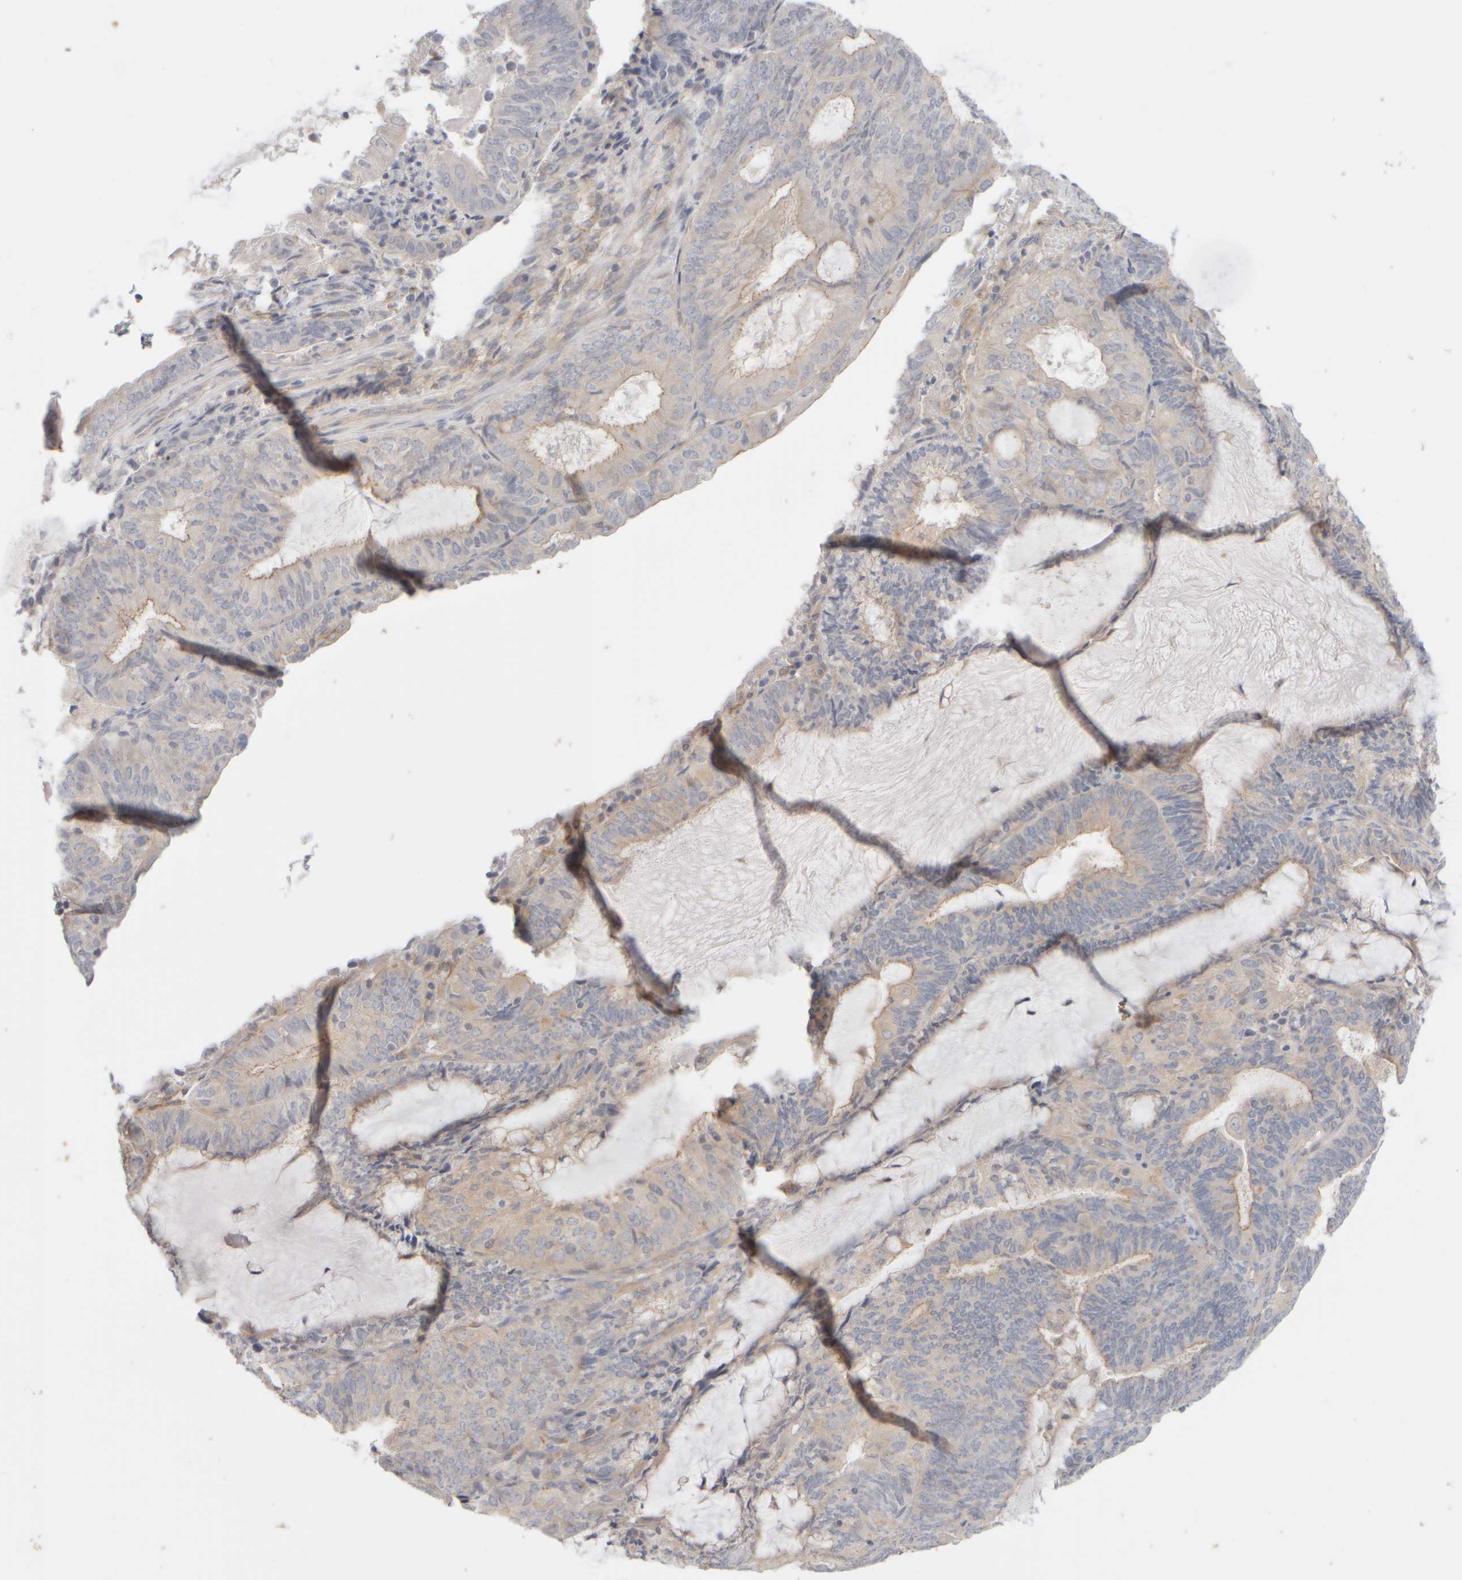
{"staining": {"intensity": "weak", "quantity": "<25%", "location": "cytoplasmic/membranous"}, "tissue": "endometrial cancer", "cell_type": "Tumor cells", "image_type": "cancer", "snomed": [{"axis": "morphology", "description": "Adenocarcinoma, NOS"}, {"axis": "topography", "description": "Endometrium"}], "caption": "IHC image of endometrial cancer stained for a protein (brown), which exhibits no expression in tumor cells.", "gene": "GOPC", "patient": {"sex": "female", "age": 81}}